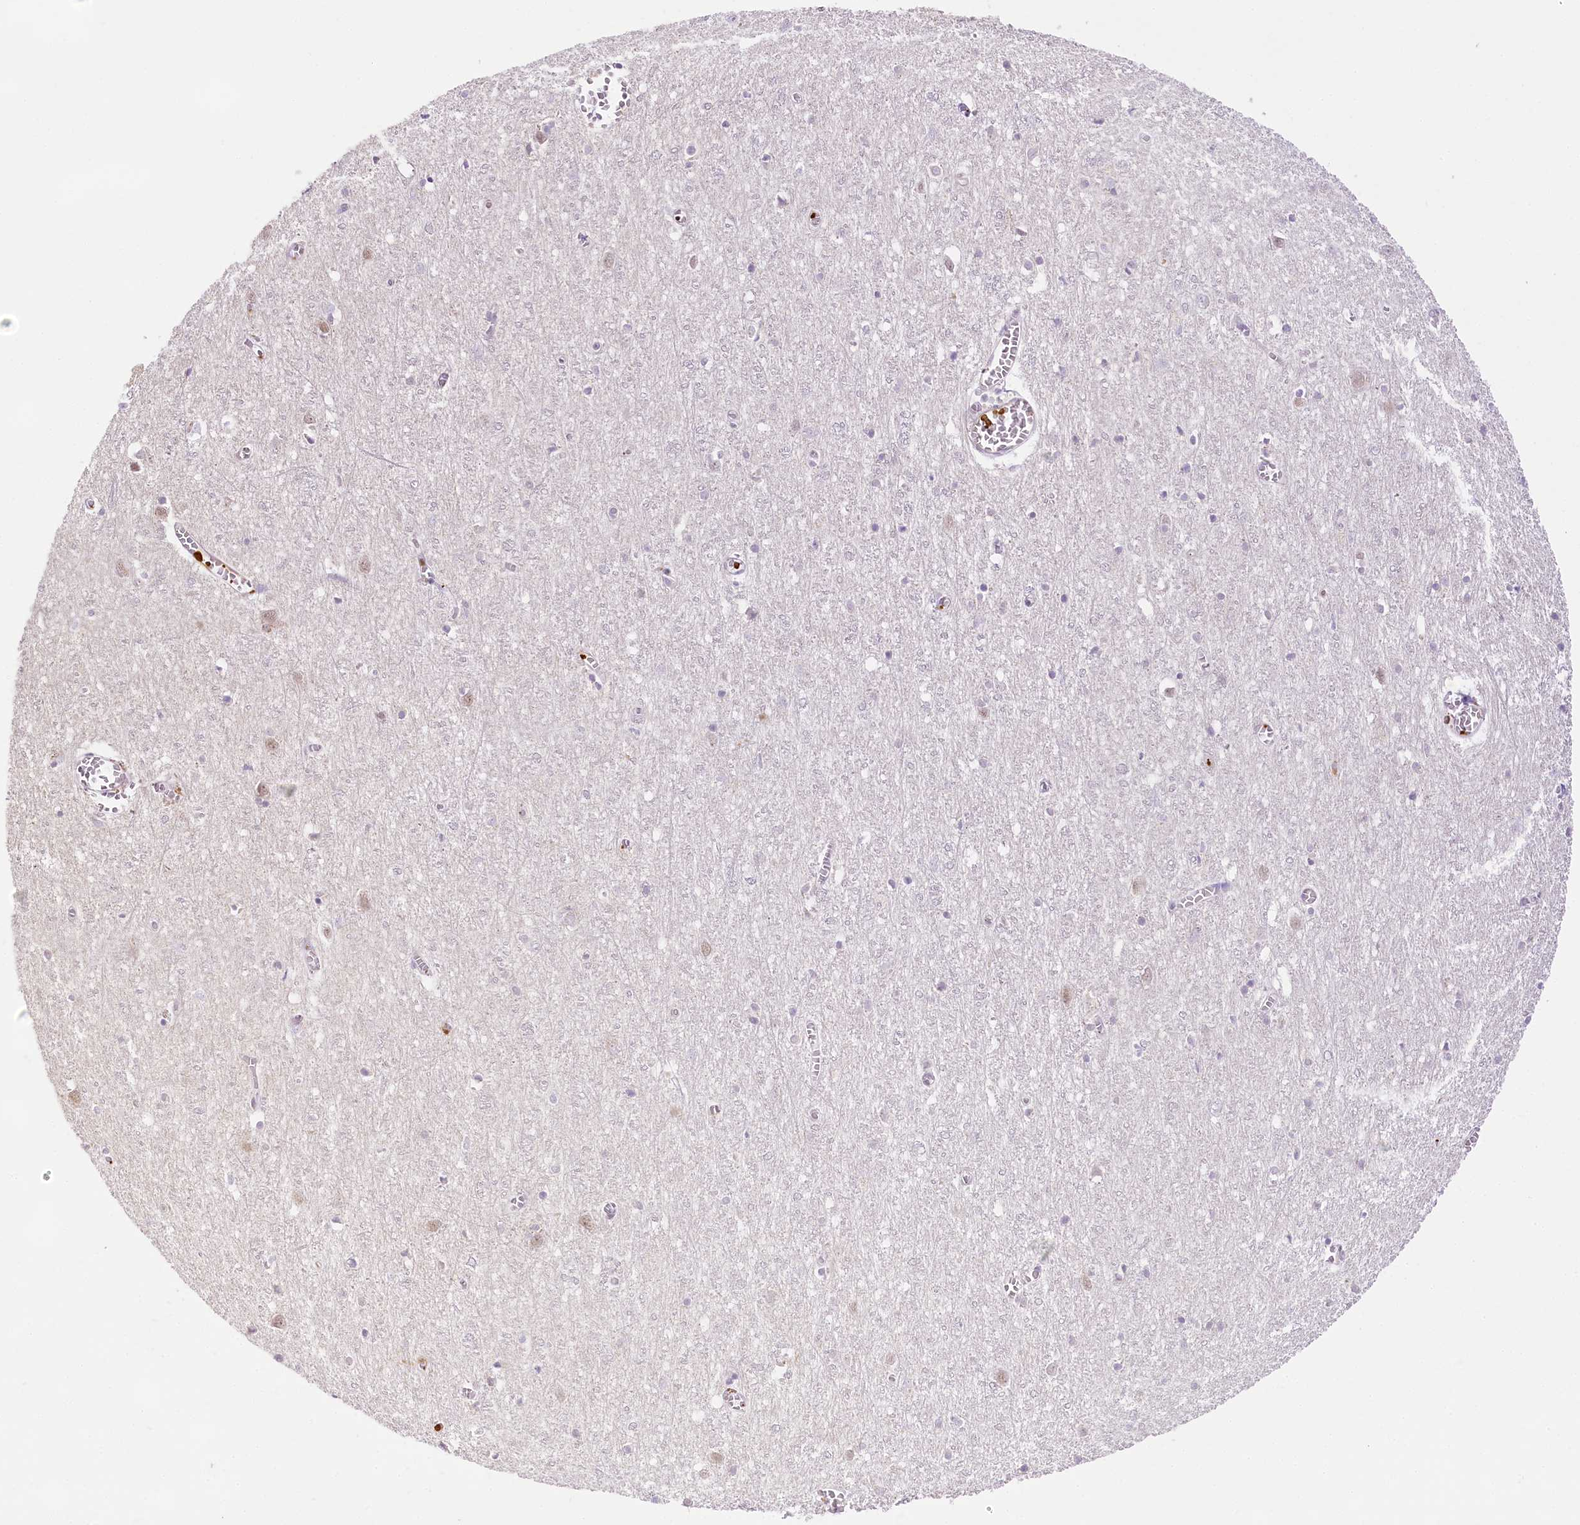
{"staining": {"intensity": "negative", "quantity": "none", "location": "none"}, "tissue": "cerebral cortex", "cell_type": "Endothelial cells", "image_type": "normal", "snomed": [{"axis": "morphology", "description": "Normal tissue, NOS"}, {"axis": "topography", "description": "Cerebral cortex"}], "caption": "IHC of unremarkable cerebral cortex reveals no staining in endothelial cells. Nuclei are stained in blue.", "gene": "CCDC30", "patient": {"sex": "female", "age": 64}}